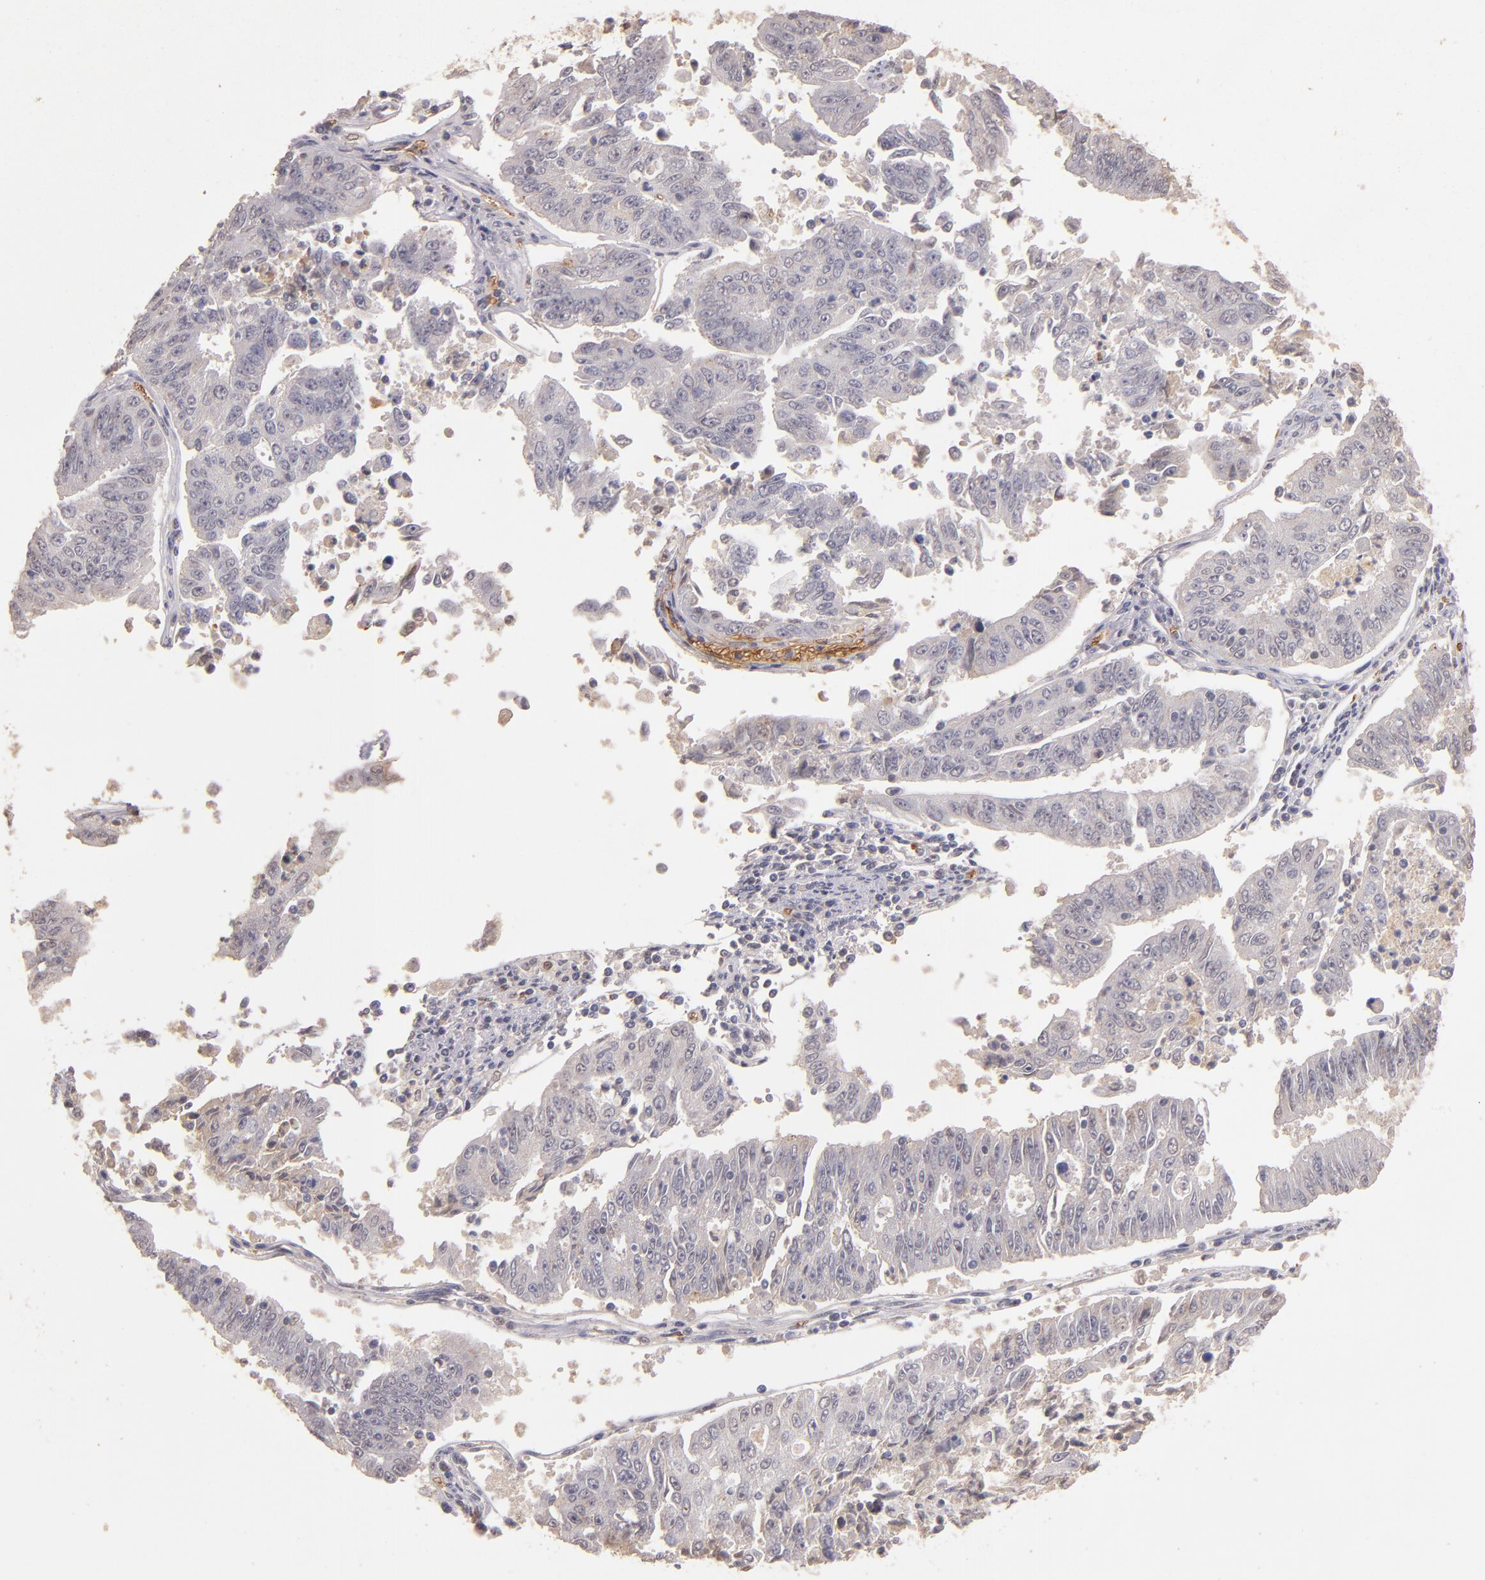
{"staining": {"intensity": "weak", "quantity": "25%-75%", "location": "cytoplasmic/membranous"}, "tissue": "endometrial cancer", "cell_type": "Tumor cells", "image_type": "cancer", "snomed": [{"axis": "morphology", "description": "Adenocarcinoma, NOS"}, {"axis": "topography", "description": "Endometrium"}], "caption": "Endometrial adenocarcinoma tissue shows weak cytoplasmic/membranous positivity in approximately 25%-75% of tumor cells", "gene": "SERPINC1", "patient": {"sex": "female", "age": 42}}